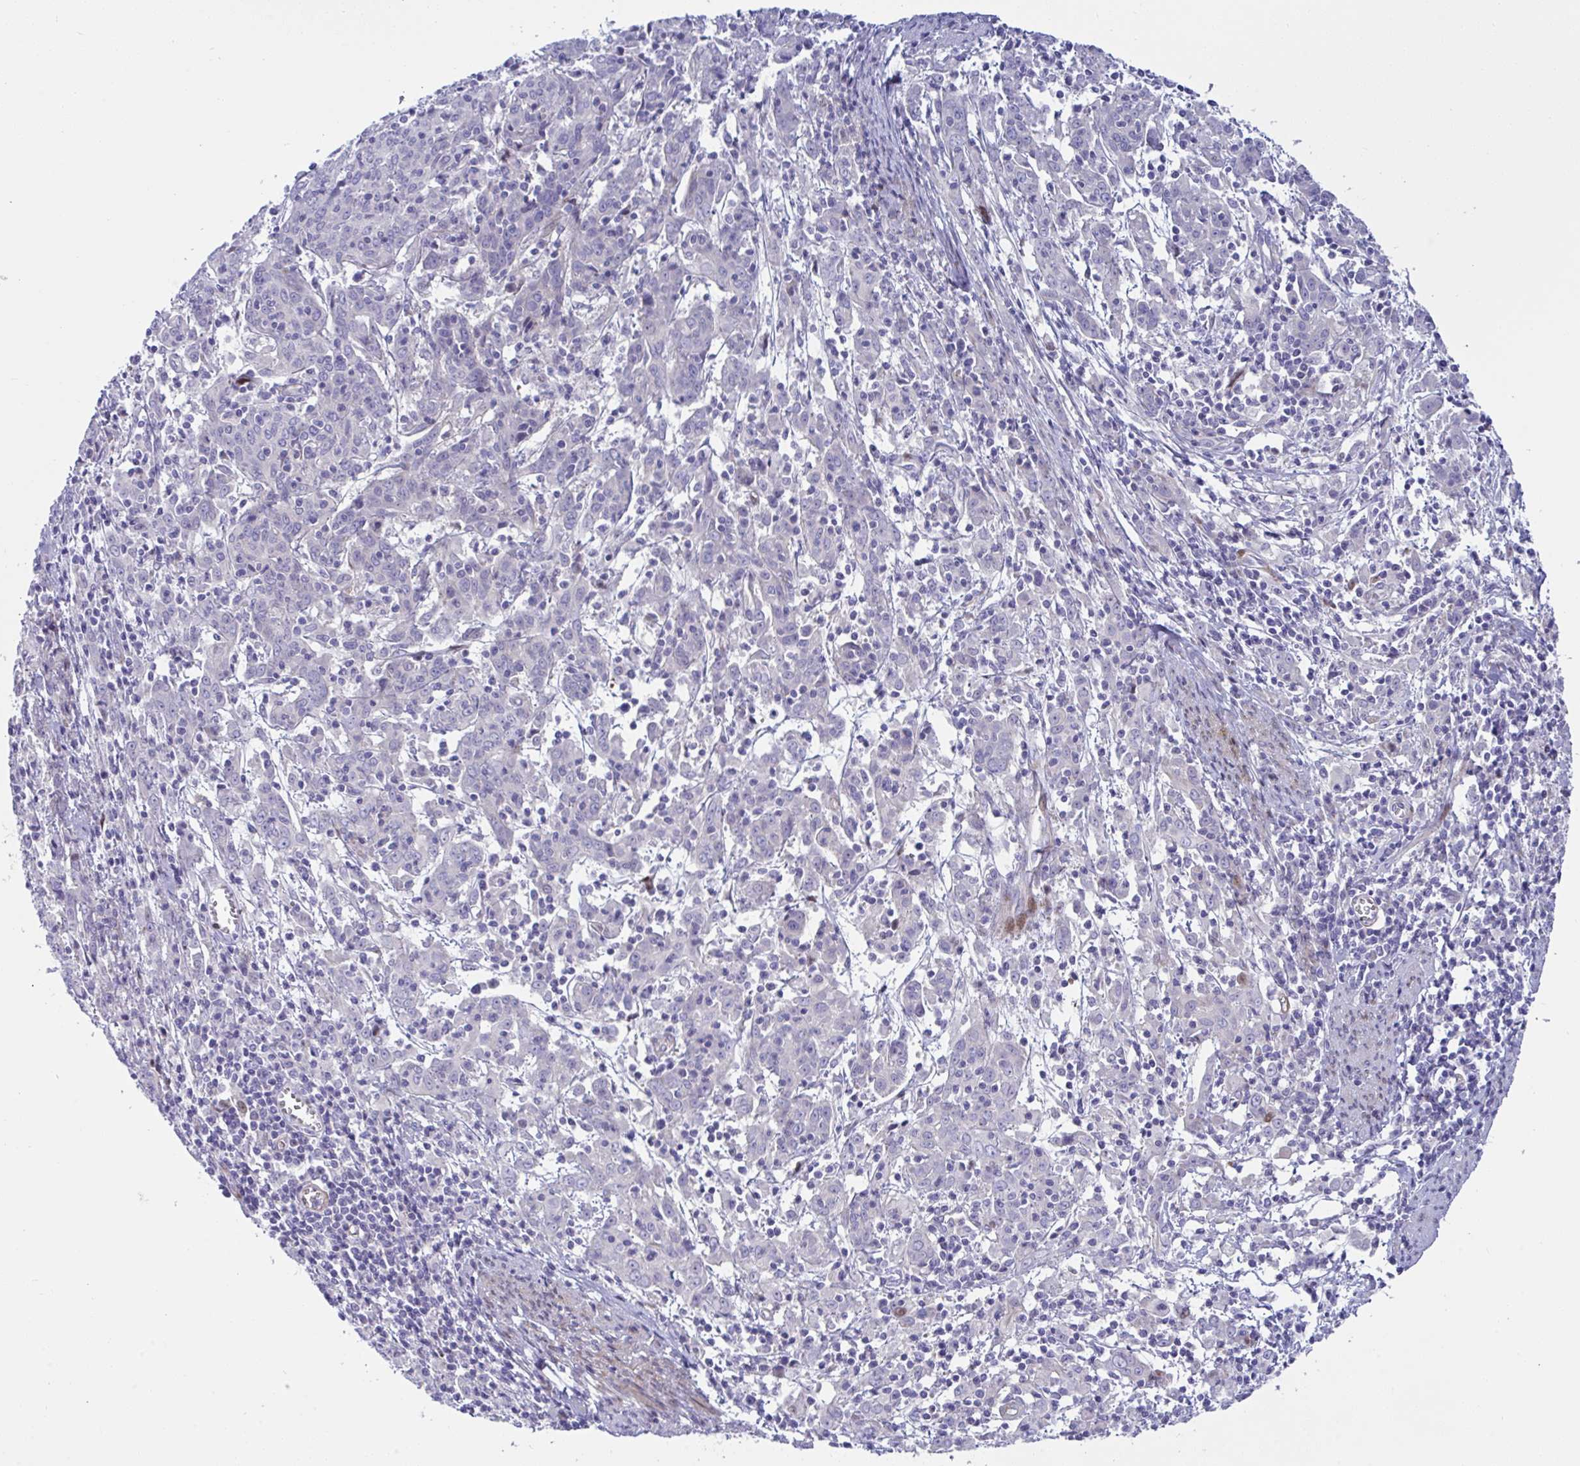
{"staining": {"intensity": "negative", "quantity": "none", "location": "none"}, "tissue": "cervical cancer", "cell_type": "Tumor cells", "image_type": "cancer", "snomed": [{"axis": "morphology", "description": "Squamous cell carcinoma, NOS"}, {"axis": "topography", "description": "Cervix"}], "caption": "DAB immunohistochemical staining of cervical squamous cell carcinoma displays no significant positivity in tumor cells.", "gene": "ZNF713", "patient": {"sex": "female", "age": 67}}